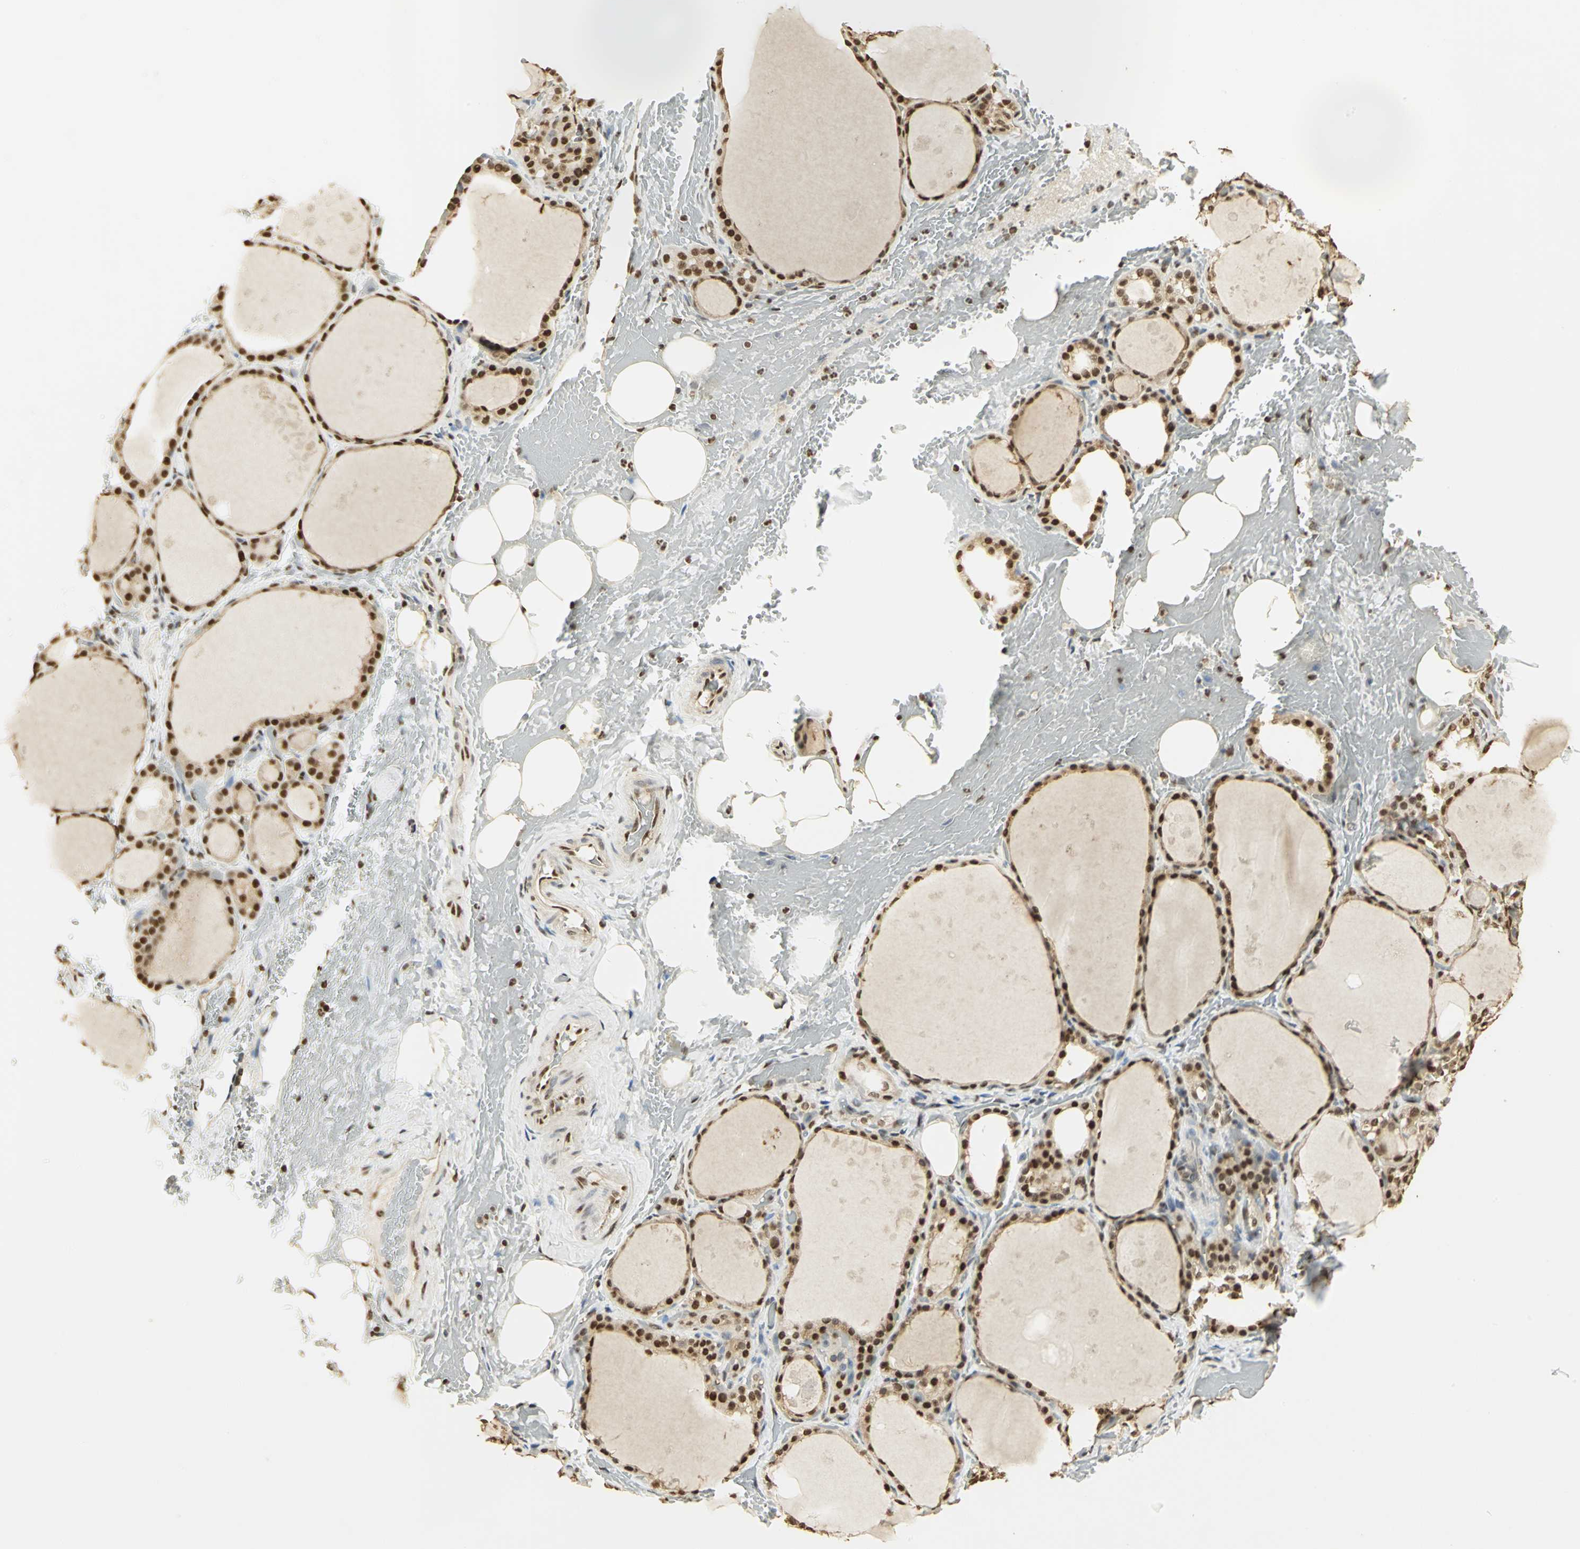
{"staining": {"intensity": "strong", "quantity": ">75%", "location": "cytoplasmic/membranous,nuclear"}, "tissue": "thyroid gland", "cell_type": "Glandular cells", "image_type": "normal", "snomed": [{"axis": "morphology", "description": "Normal tissue, NOS"}, {"axis": "topography", "description": "Thyroid gland"}], "caption": "Glandular cells reveal high levels of strong cytoplasmic/membranous,nuclear staining in approximately >75% of cells in unremarkable human thyroid gland. Immunohistochemistry stains the protein of interest in brown and the nuclei are stained blue.", "gene": "SET", "patient": {"sex": "male", "age": 61}}